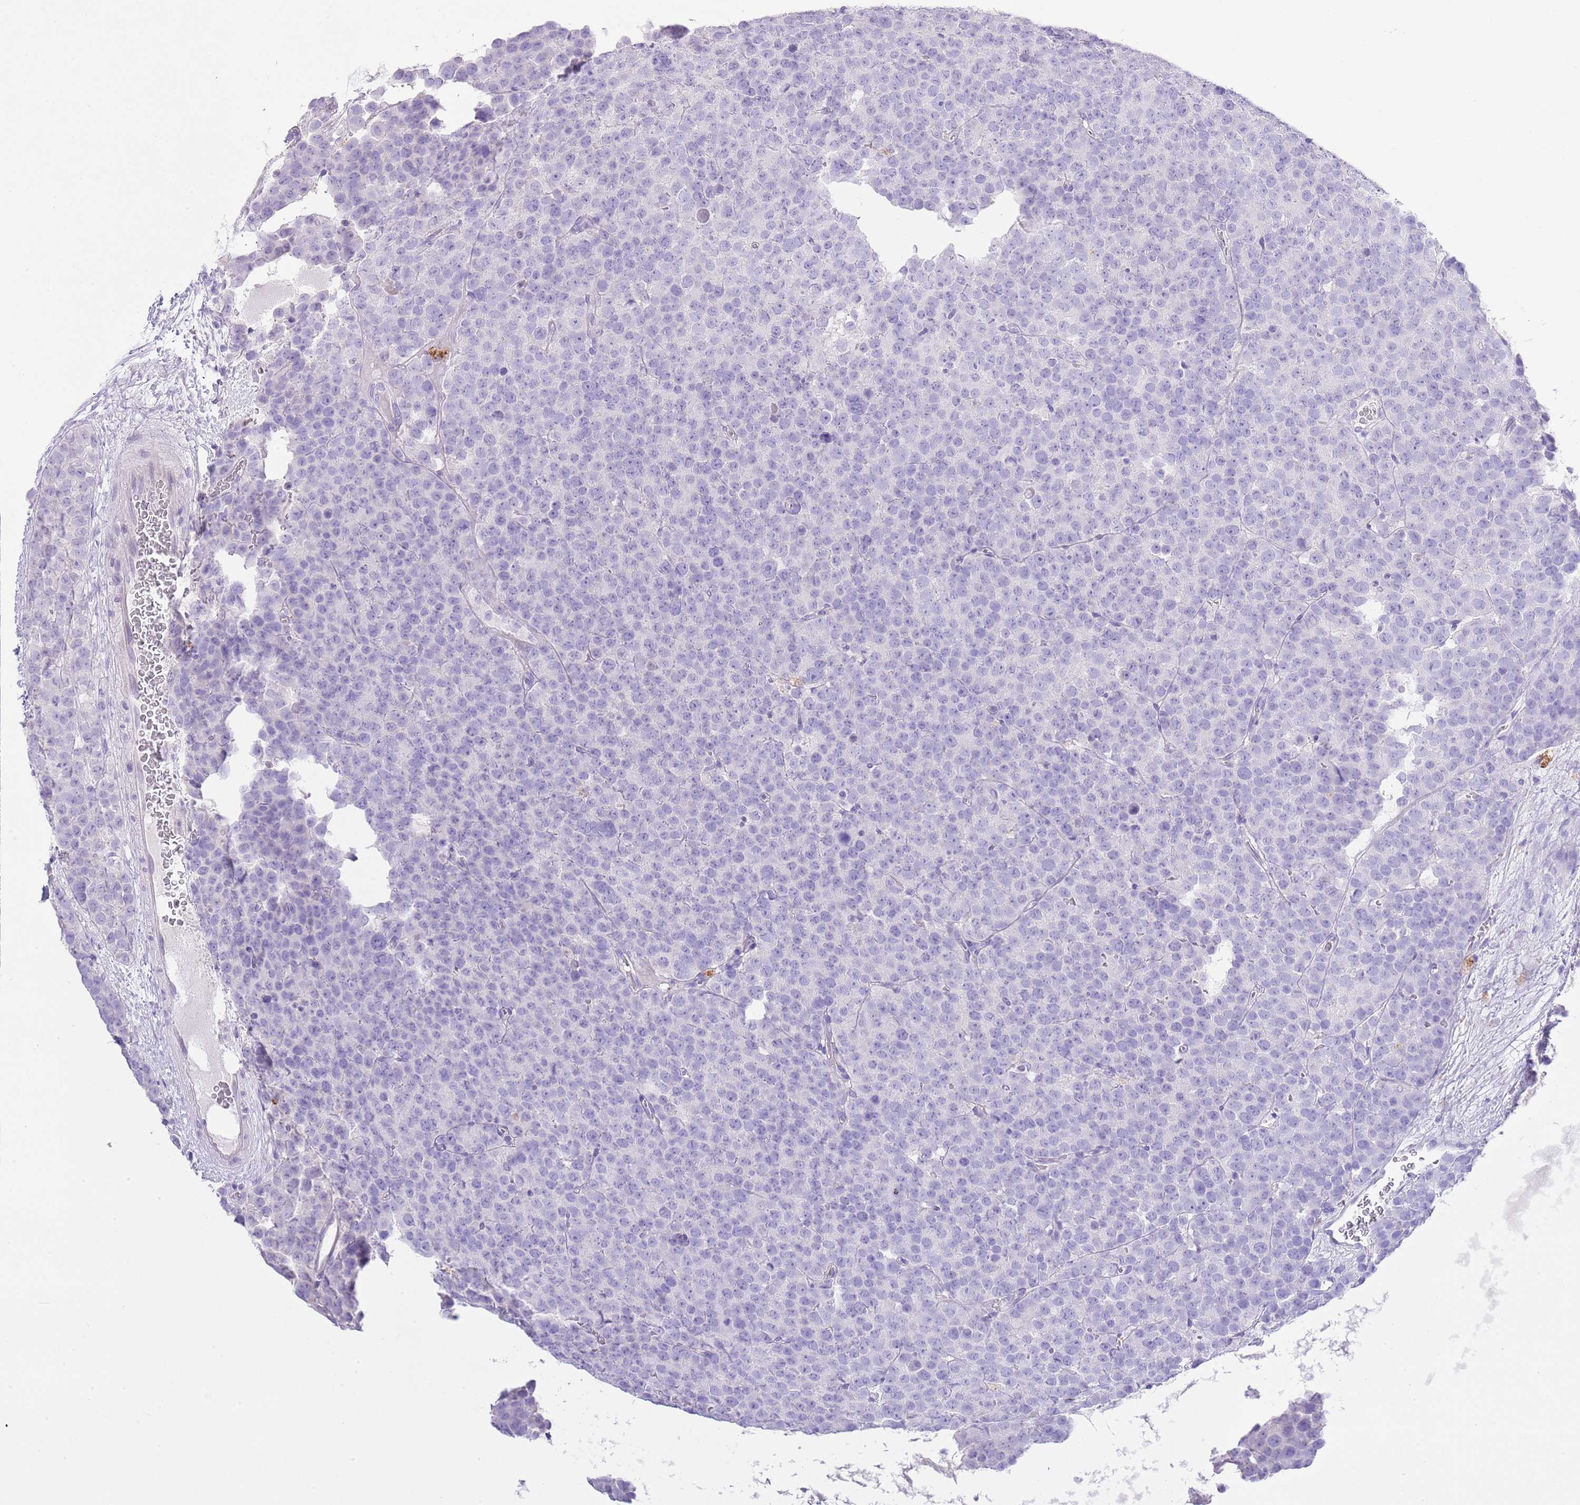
{"staining": {"intensity": "negative", "quantity": "none", "location": "none"}, "tissue": "testis cancer", "cell_type": "Tumor cells", "image_type": "cancer", "snomed": [{"axis": "morphology", "description": "Seminoma, NOS"}, {"axis": "topography", "description": "Testis"}], "caption": "DAB (3,3'-diaminobenzidine) immunohistochemical staining of testis cancer reveals no significant staining in tumor cells. (Brightfield microscopy of DAB (3,3'-diaminobenzidine) immunohistochemistry at high magnification).", "gene": "OR2Z1", "patient": {"sex": "male", "age": 71}}